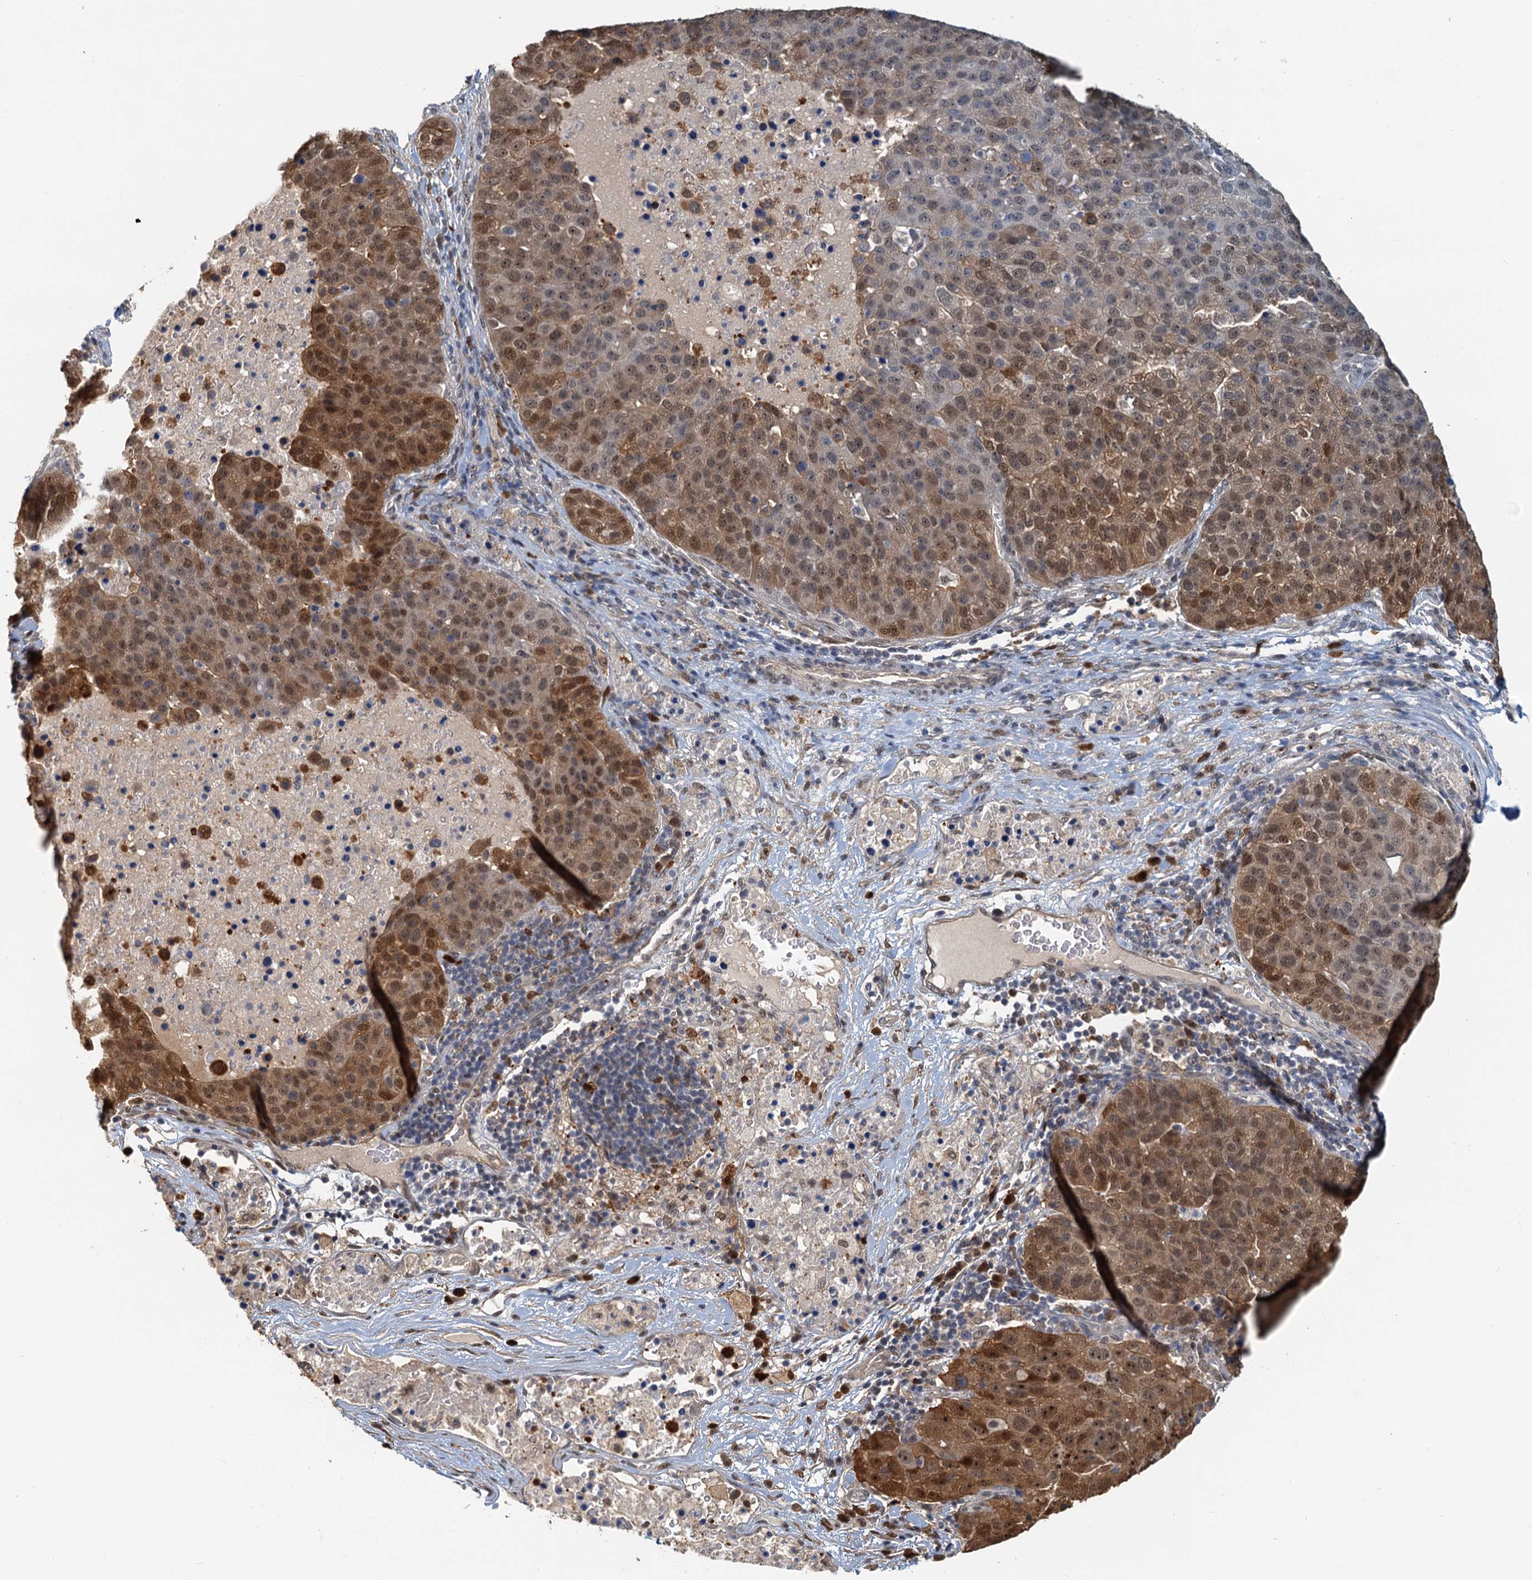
{"staining": {"intensity": "moderate", "quantity": ">75%", "location": "cytoplasmic/membranous,nuclear"}, "tissue": "pancreatic cancer", "cell_type": "Tumor cells", "image_type": "cancer", "snomed": [{"axis": "morphology", "description": "Adenocarcinoma, NOS"}, {"axis": "topography", "description": "Pancreas"}], "caption": "High-magnification brightfield microscopy of pancreatic adenocarcinoma stained with DAB (3,3'-diaminobenzidine) (brown) and counterstained with hematoxylin (blue). tumor cells exhibit moderate cytoplasmic/membranous and nuclear staining is identified in approximately>75% of cells.", "gene": "SPINDOC", "patient": {"sex": "female", "age": 61}}